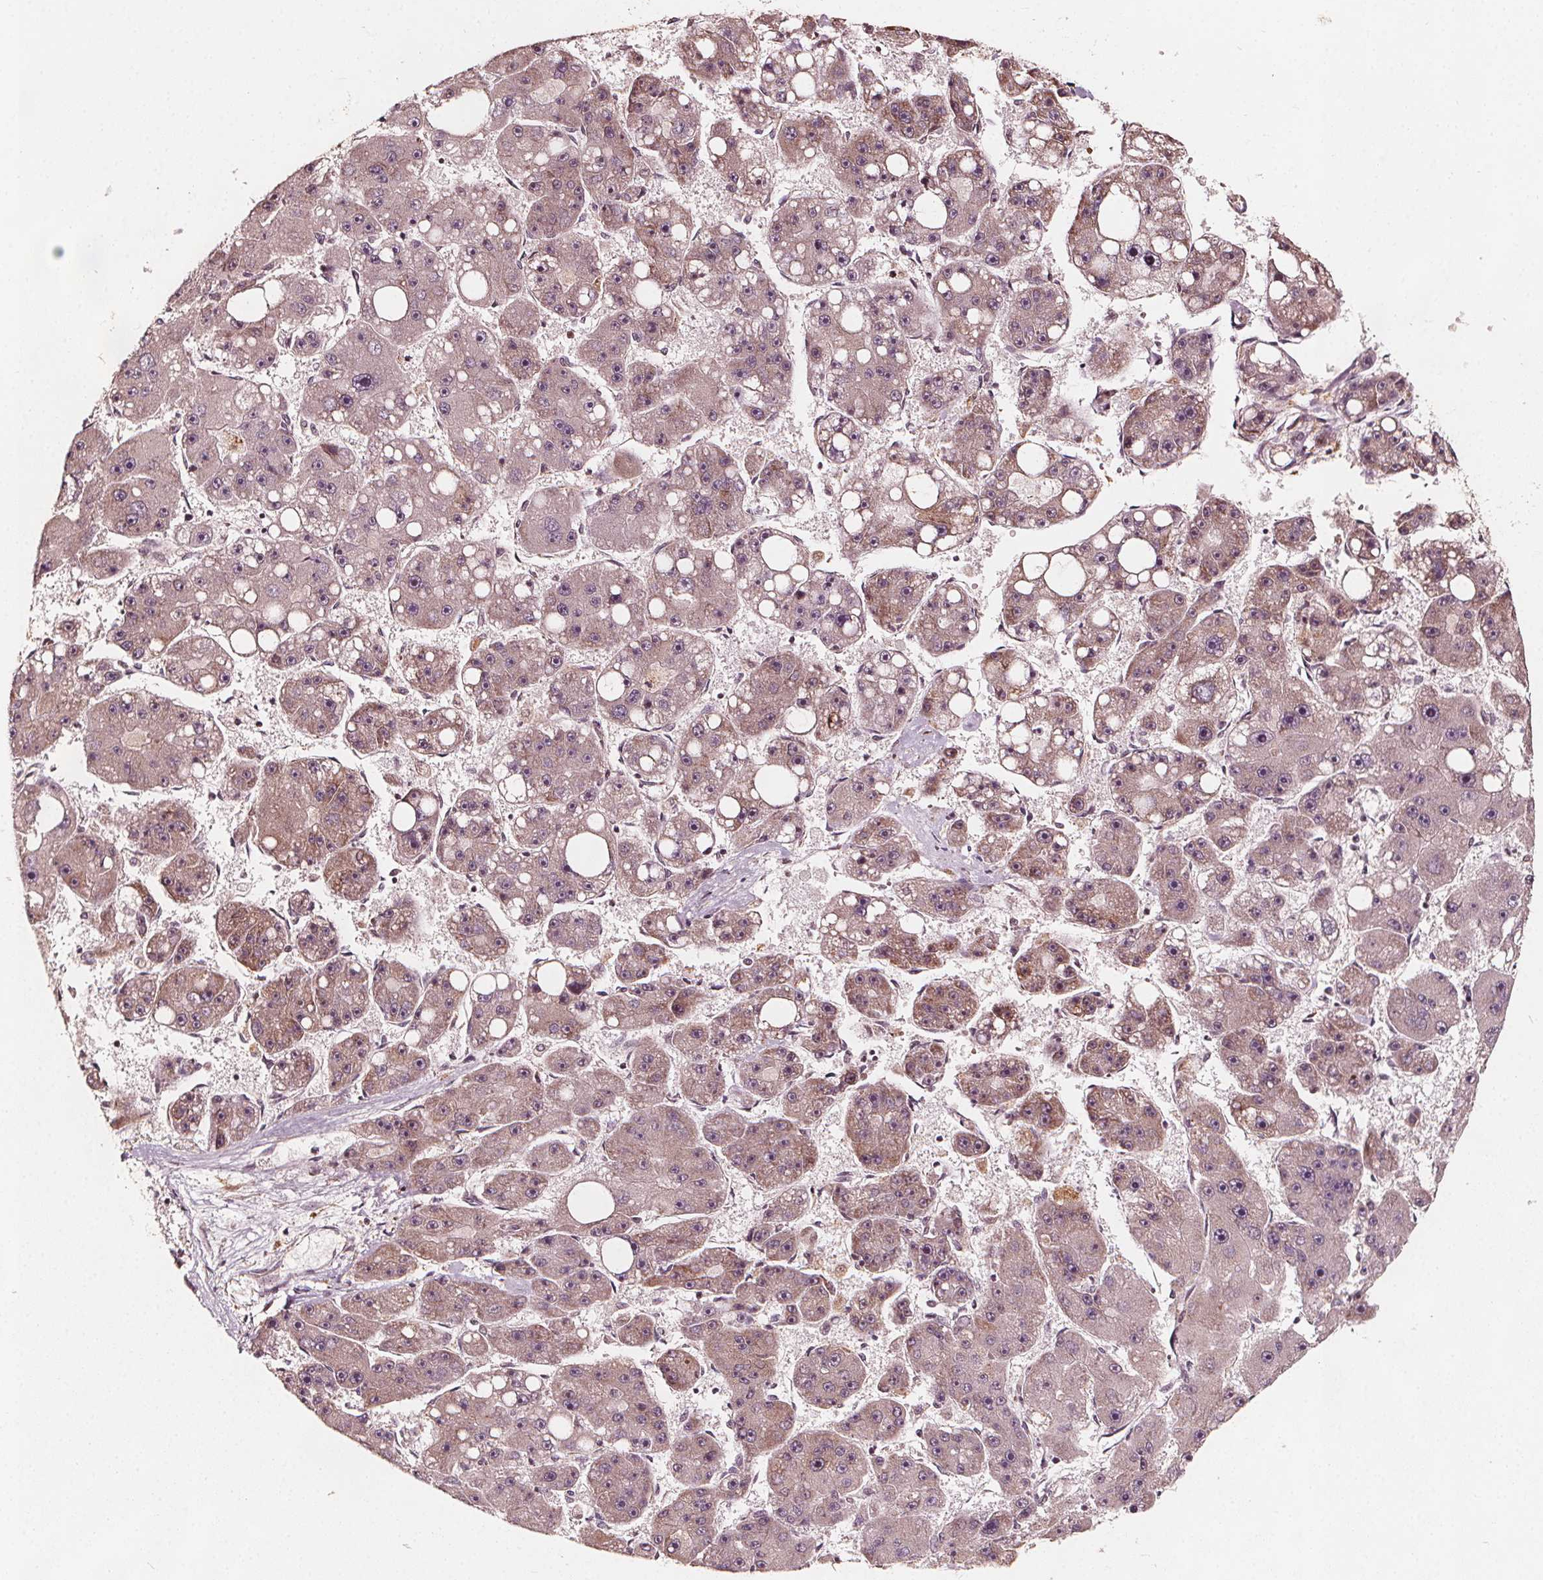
{"staining": {"intensity": "moderate", "quantity": "25%-75%", "location": "cytoplasmic/membranous"}, "tissue": "liver cancer", "cell_type": "Tumor cells", "image_type": "cancer", "snomed": [{"axis": "morphology", "description": "Carcinoma, Hepatocellular, NOS"}, {"axis": "topography", "description": "Liver"}], "caption": "Tumor cells demonstrate moderate cytoplasmic/membranous staining in about 25%-75% of cells in liver hepatocellular carcinoma. (brown staining indicates protein expression, while blue staining denotes nuclei).", "gene": "AIP", "patient": {"sex": "female", "age": 61}}